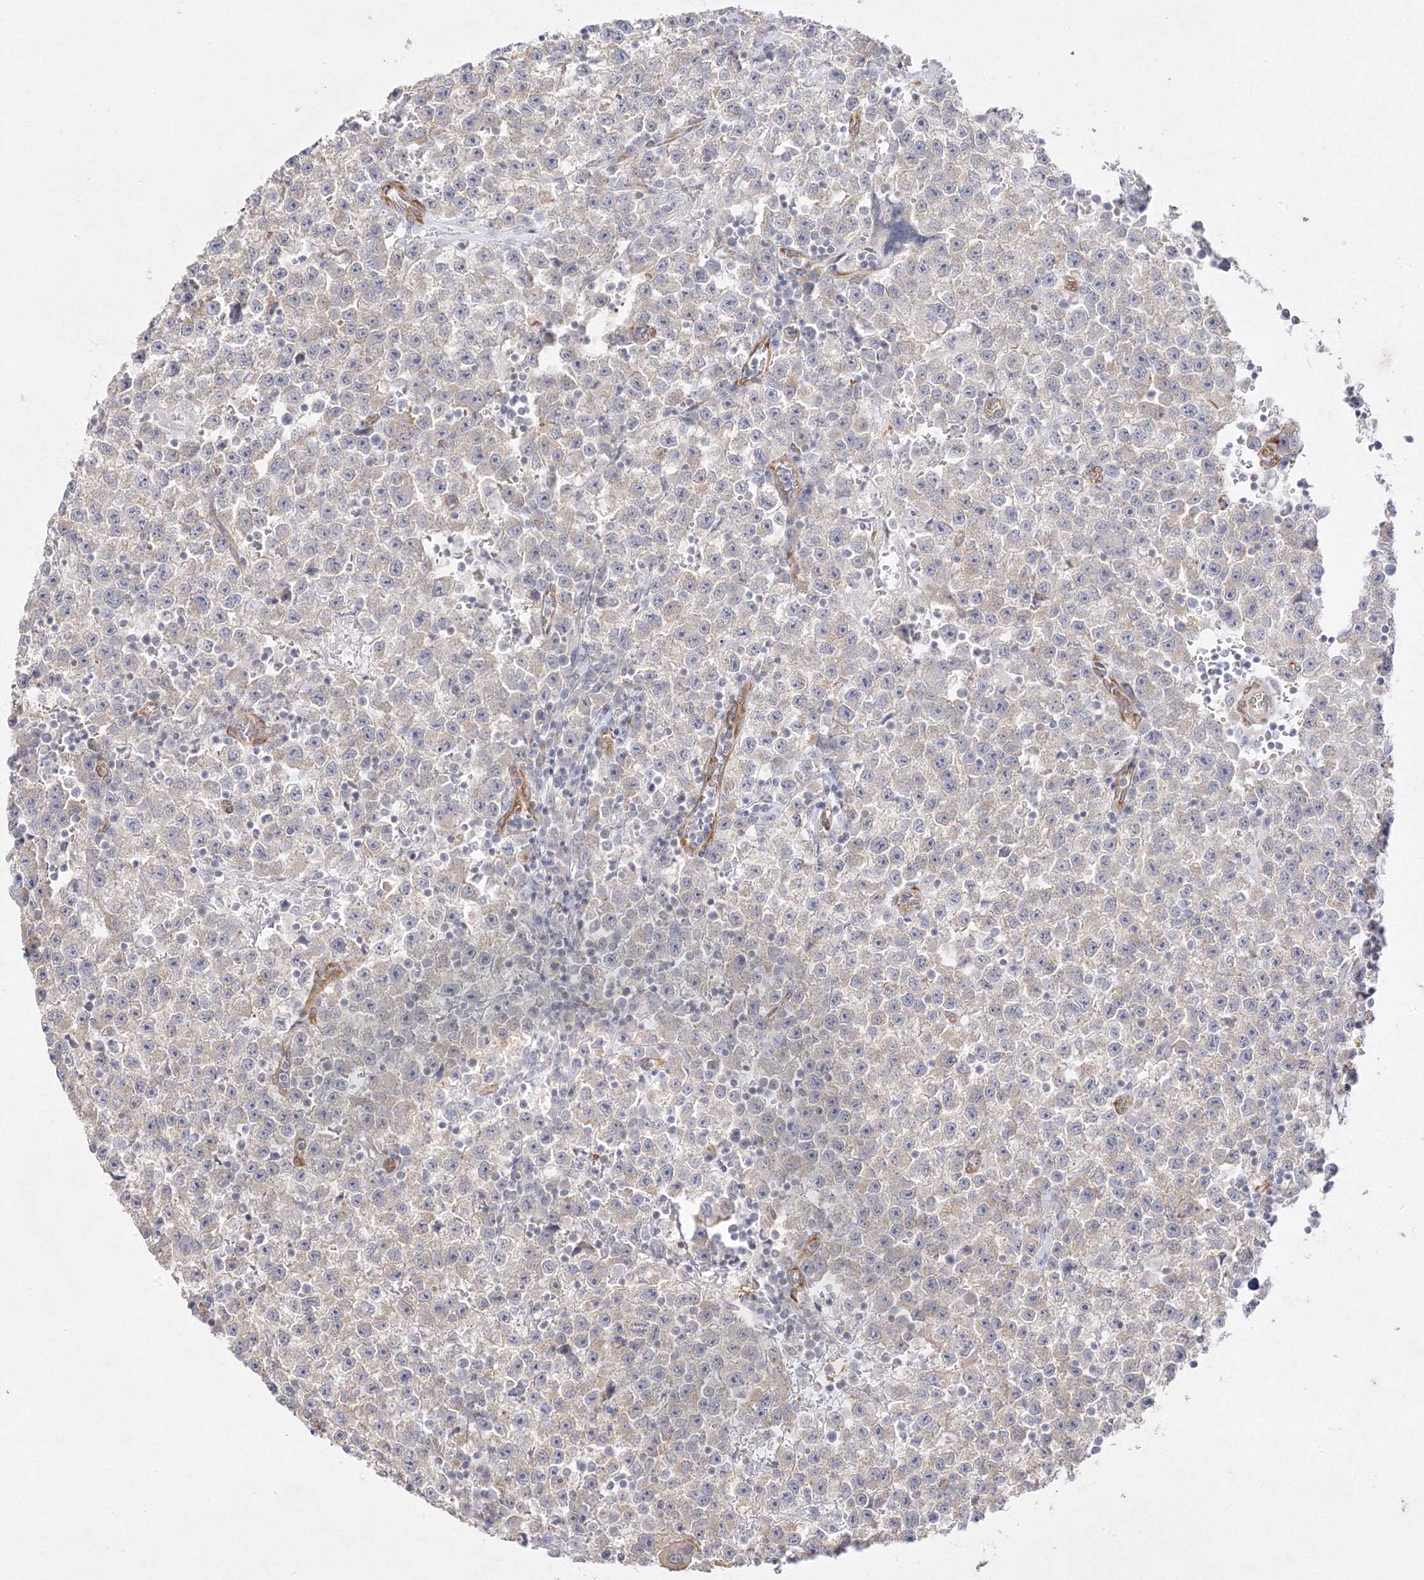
{"staining": {"intensity": "weak", "quantity": "<25%", "location": "cytoplasmic/membranous"}, "tissue": "testis cancer", "cell_type": "Tumor cells", "image_type": "cancer", "snomed": [{"axis": "morphology", "description": "Seminoma, NOS"}, {"axis": "topography", "description": "Testis"}], "caption": "The micrograph shows no staining of tumor cells in testis cancer (seminoma).", "gene": "C2CD2", "patient": {"sex": "male", "age": 22}}